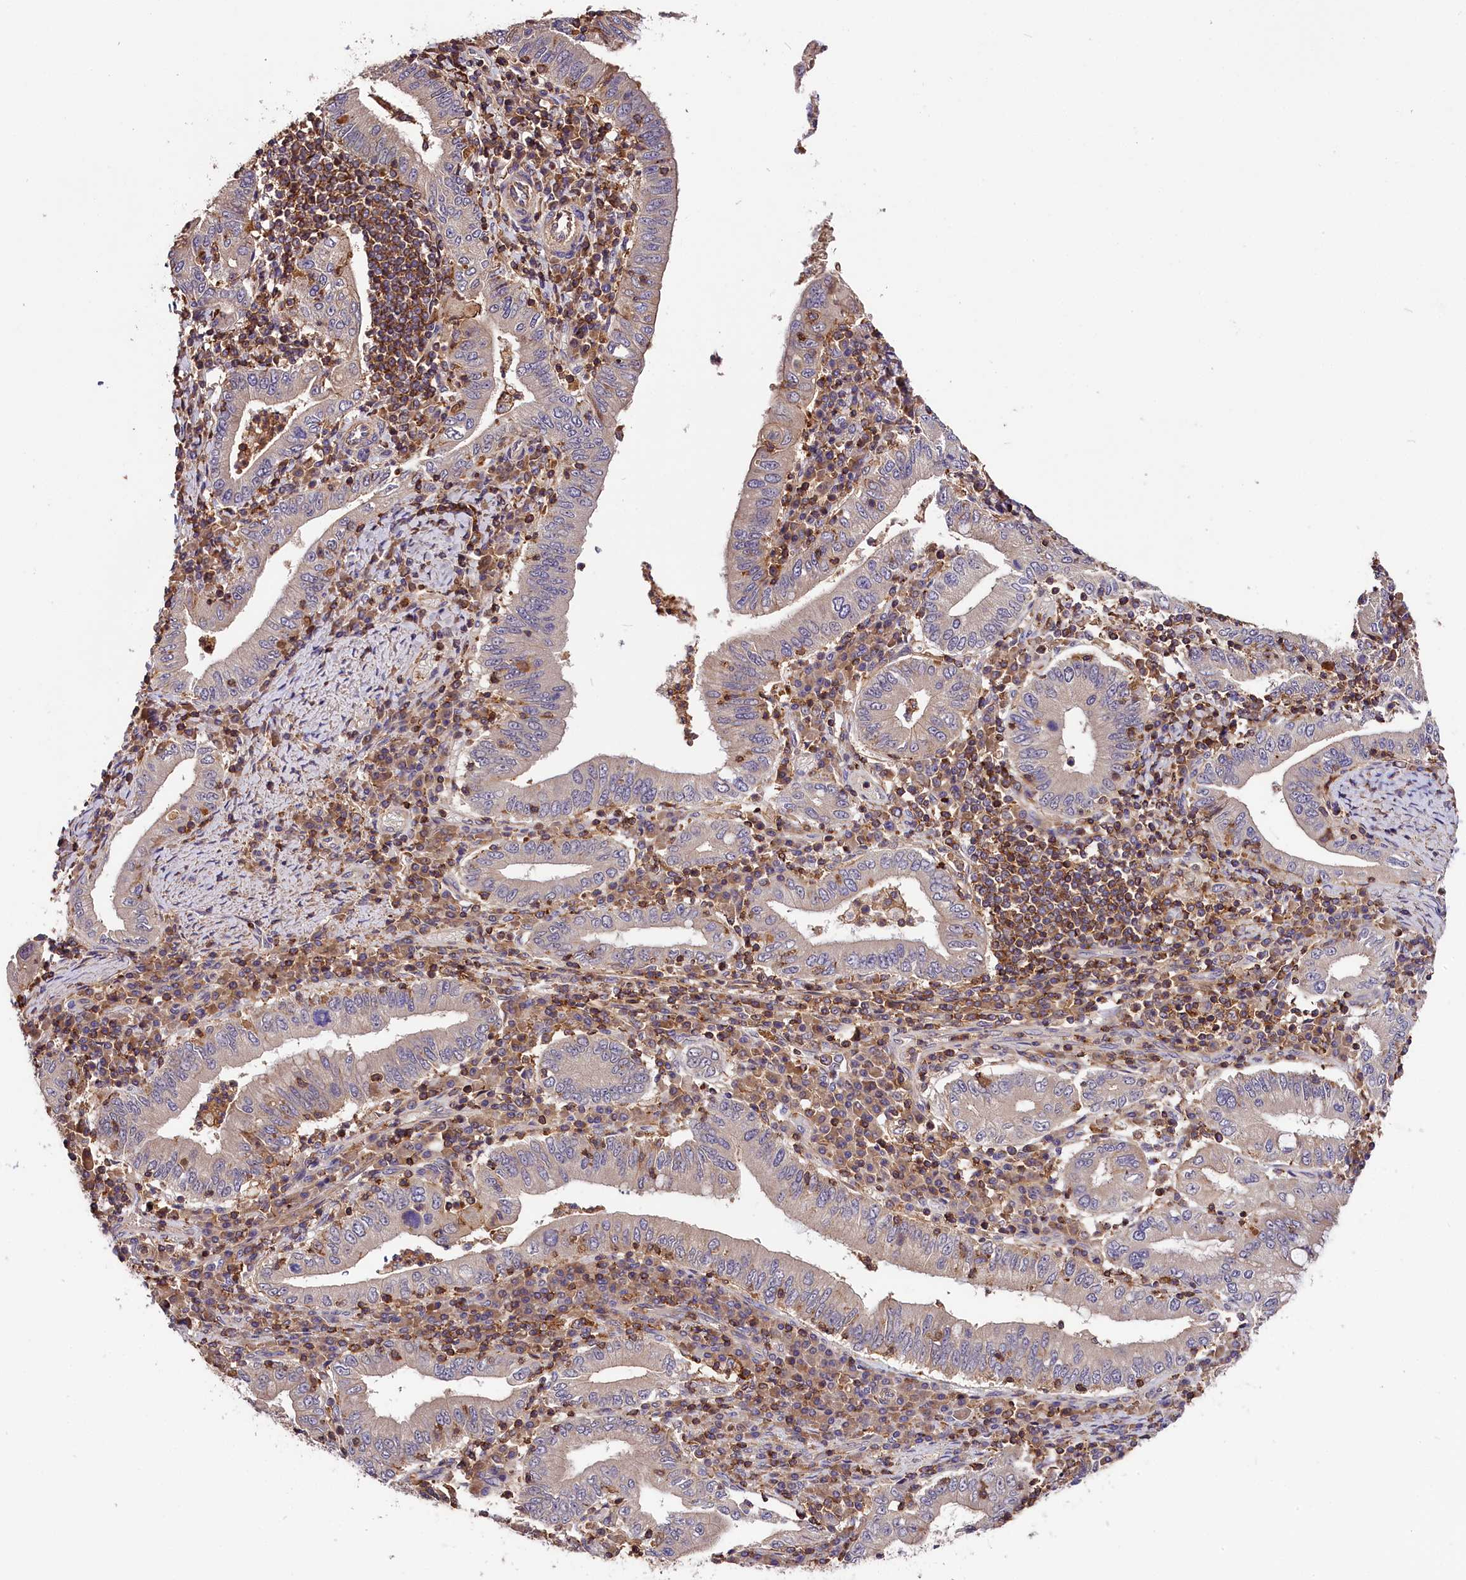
{"staining": {"intensity": "weak", "quantity": "<25%", "location": "cytoplasmic/membranous"}, "tissue": "stomach cancer", "cell_type": "Tumor cells", "image_type": "cancer", "snomed": [{"axis": "morphology", "description": "Normal tissue, NOS"}, {"axis": "morphology", "description": "Adenocarcinoma, NOS"}, {"axis": "topography", "description": "Esophagus"}, {"axis": "topography", "description": "Stomach, upper"}, {"axis": "topography", "description": "Peripheral nerve tissue"}], "caption": "Human stomach cancer stained for a protein using IHC reveals no staining in tumor cells.", "gene": "SKIDA1", "patient": {"sex": "male", "age": 62}}